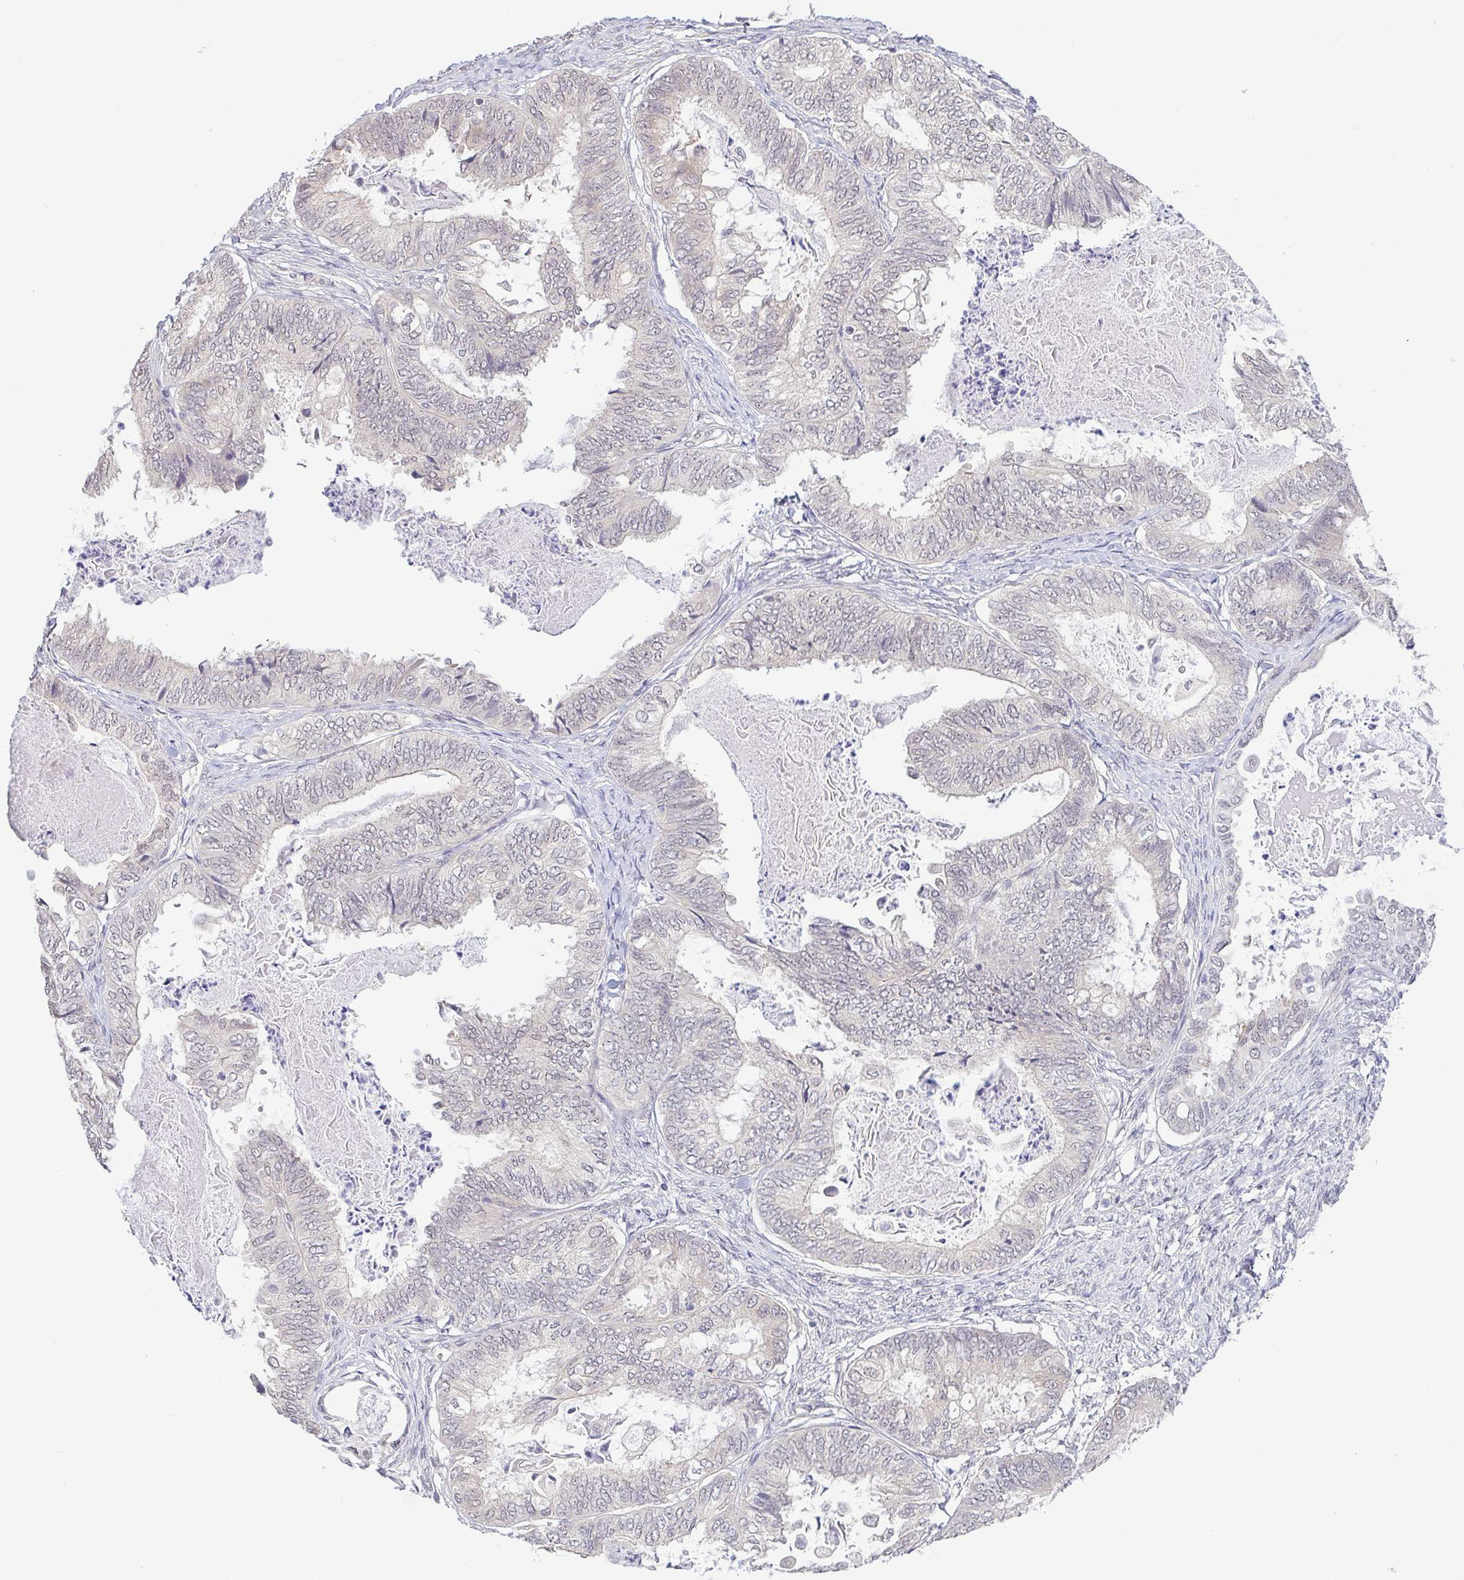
{"staining": {"intensity": "negative", "quantity": "none", "location": "none"}, "tissue": "ovarian cancer", "cell_type": "Tumor cells", "image_type": "cancer", "snomed": [{"axis": "morphology", "description": "Carcinoma, endometroid"}, {"axis": "topography", "description": "Ovary"}], "caption": "Tumor cells show no significant protein staining in ovarian cancer.", "gene": "HYPK", "patient": {"sex": "female", "age": 70}}